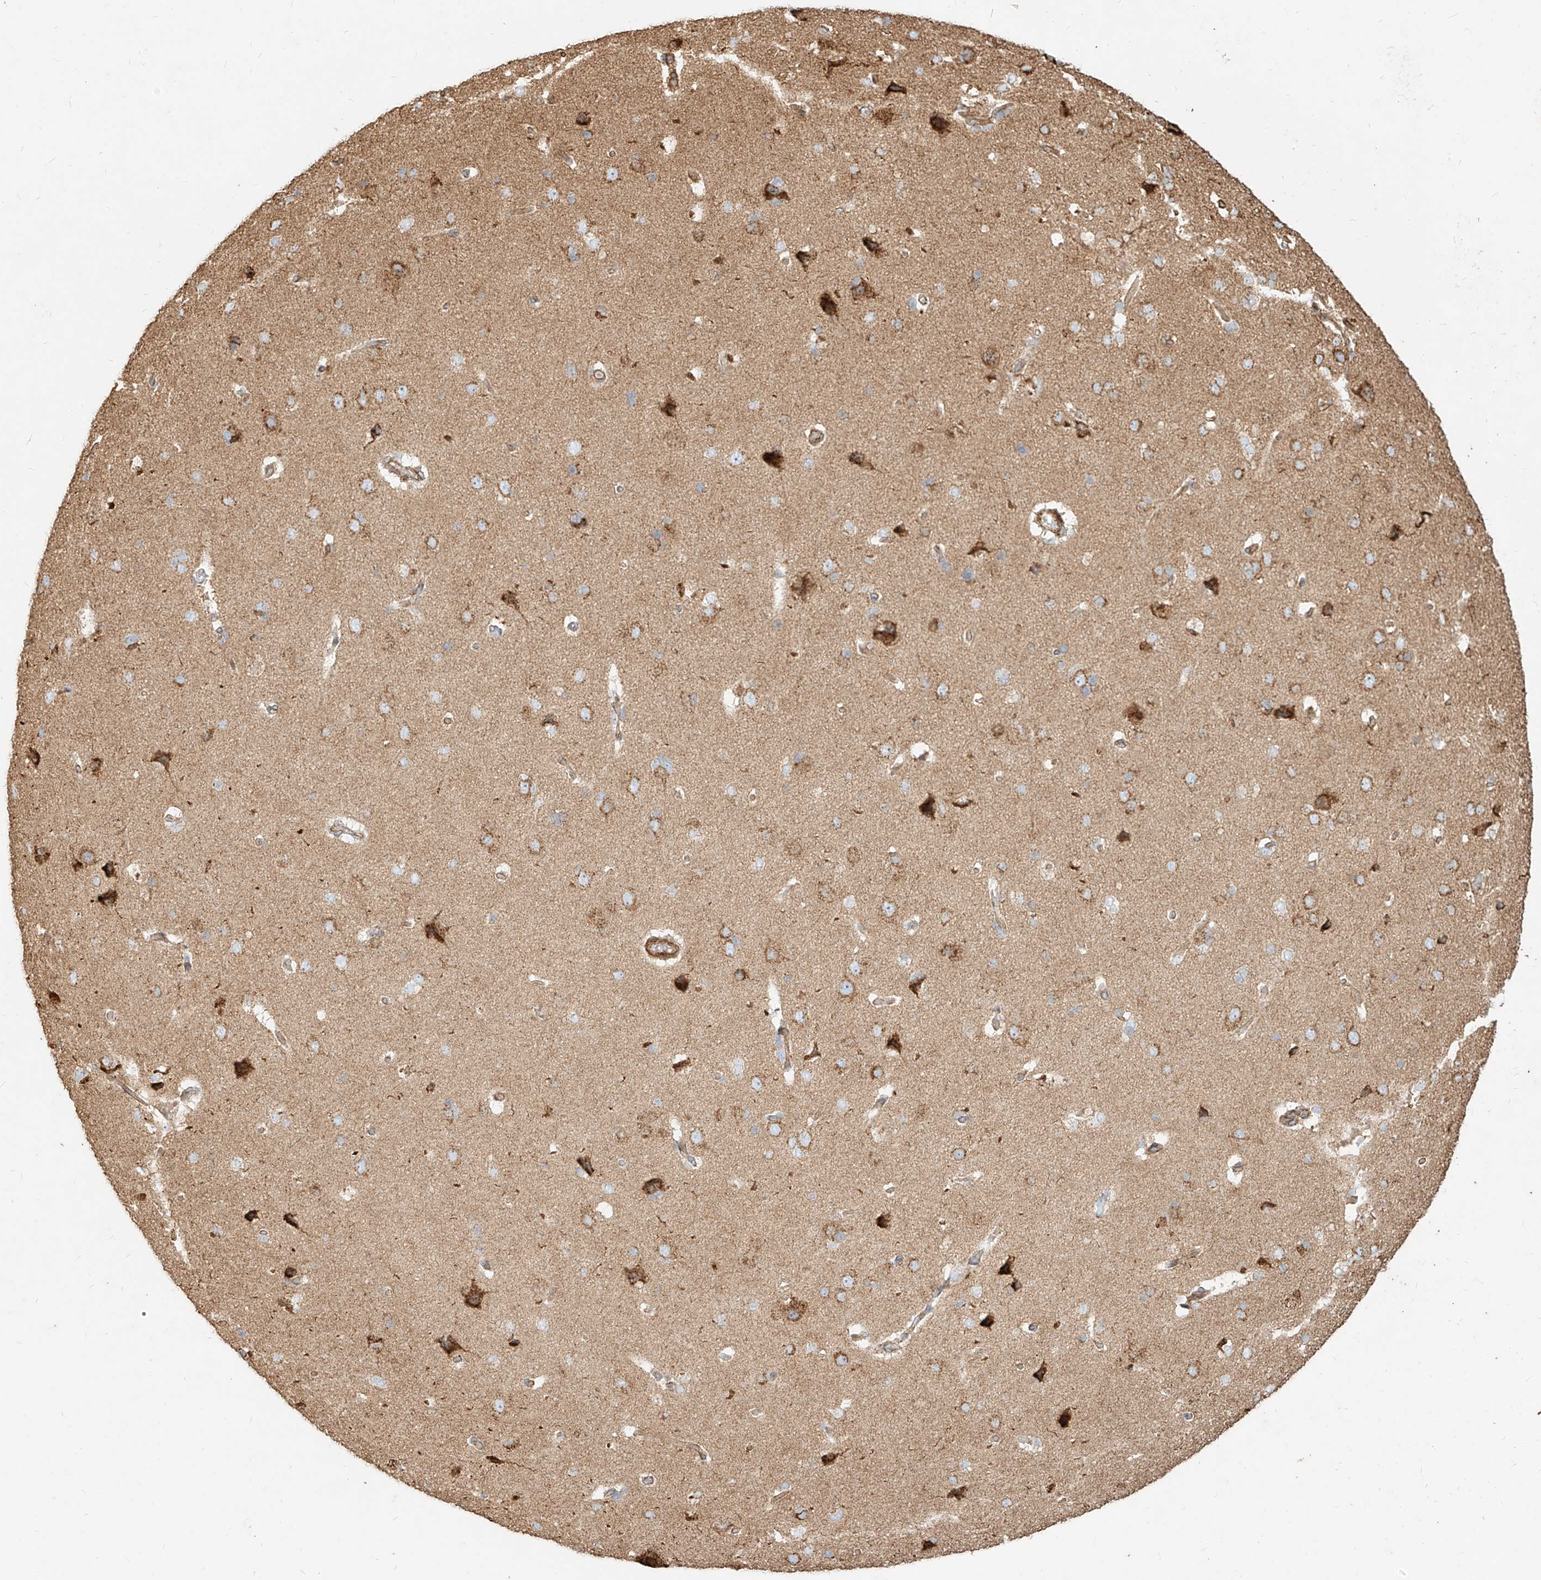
{"staining": {"intensity": "moderate", "quantity": ">75%", "location": "cytoplasmic/membranous"}, "tissue": "cerebral cortex", "cell_type": "Endothelial cells", "image_type": "normal", "snomed": [{"axis": "morphology", "description": "Normal tissue, NOS"}, {"axis": "topography", "description": "Cerebral cortex"}], "caption": "Immunohistochemical staining of normal human cerebral cortex shows >75% levels of moderate cytoplasmic/membranous protein staining in approximately >75% of endothelial cells. The staining is performed using DAB brown chromogen to label protein expression. The nuclei are counter-stained blue using hematoxylin.", "gene": "MTX2", "patient": {"sex": "male", "age": 62}}